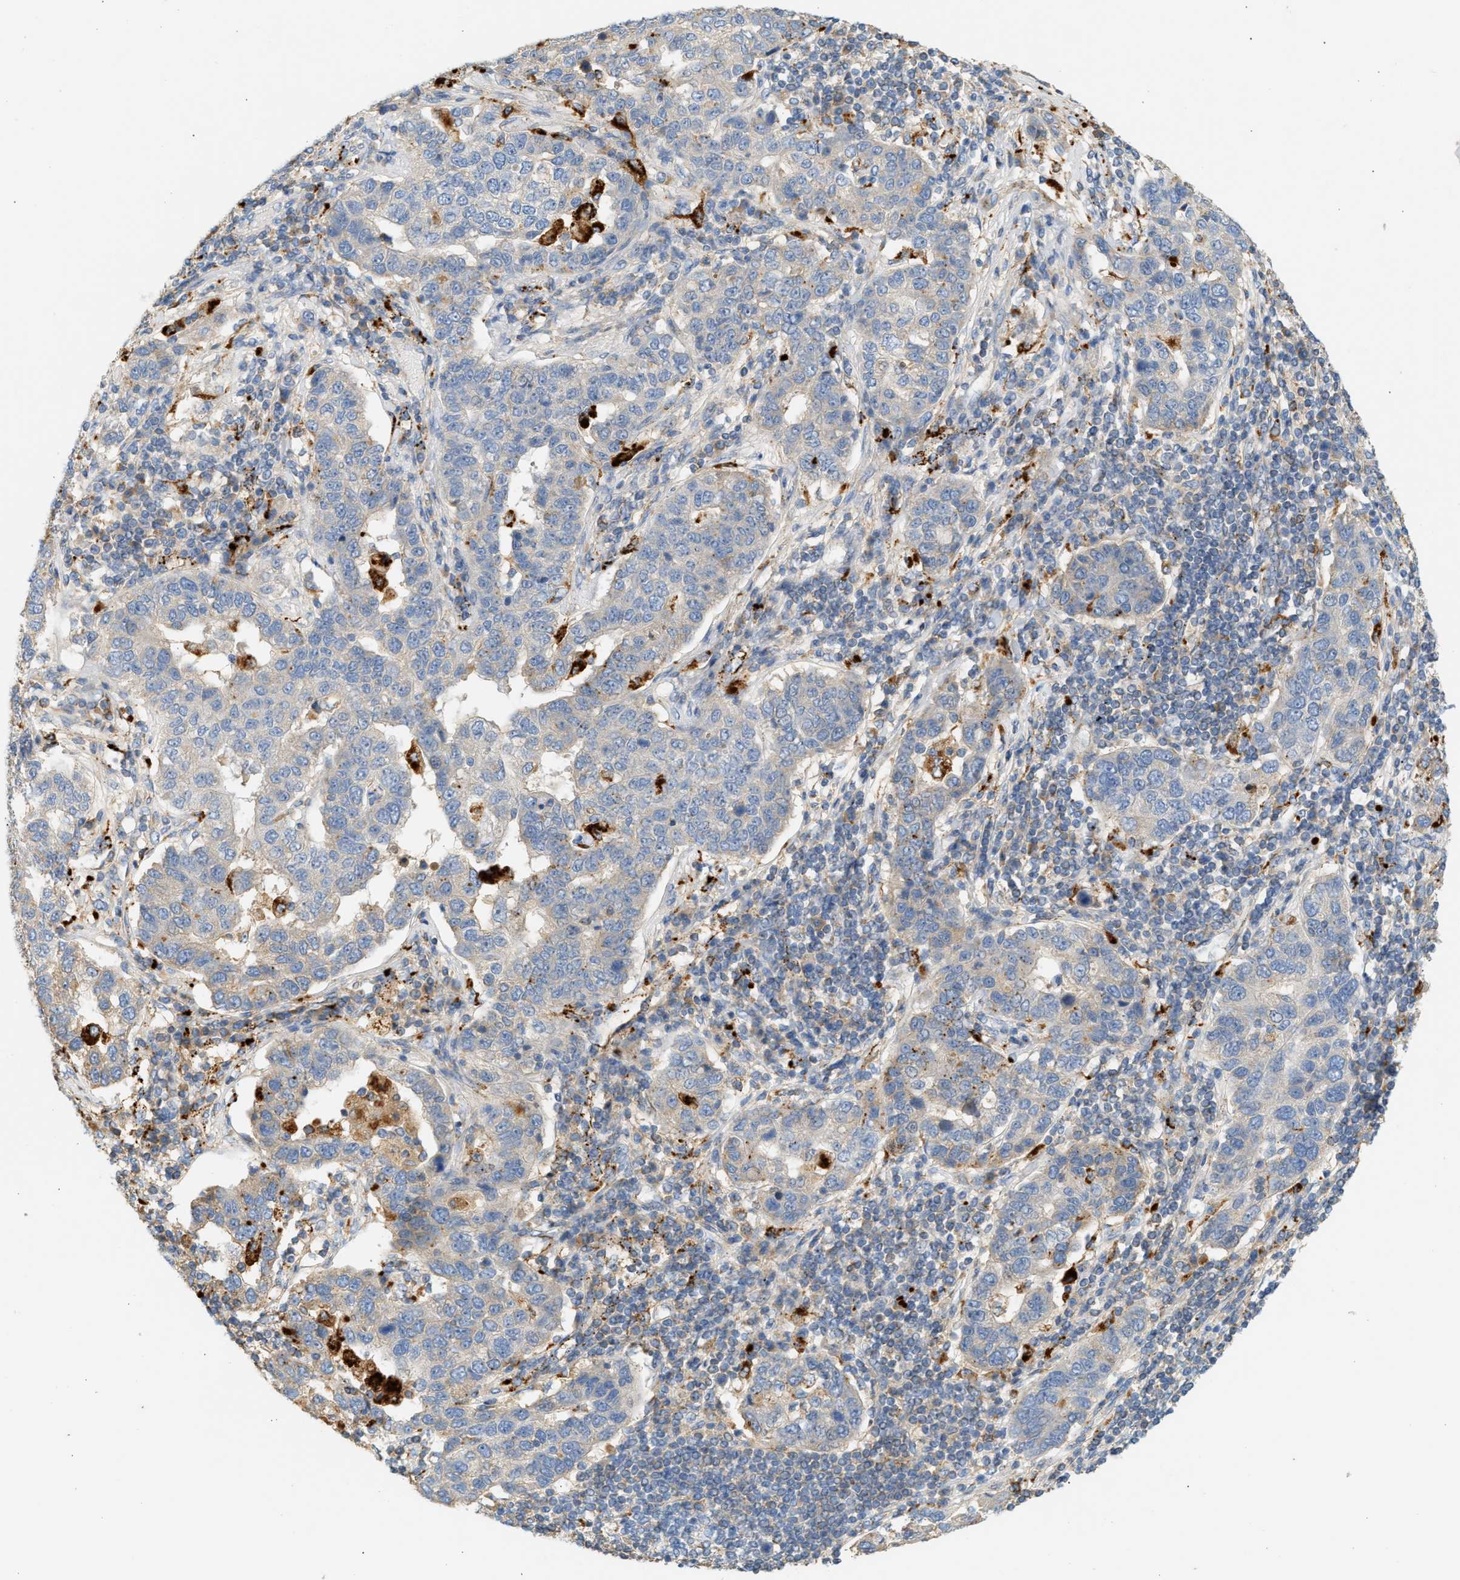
{"staining": {"intensity": "negative", "quantity": "none", "location": "none"}, "tissue": "pancreatic cancer", "cell_type": "Tumor cells", "image_type": "cancer", "snomed": [{"axis": "morphology", "description": "Adenocarcinoma, NOS"}, {"axis": "topography", "description": "Pancreas"}], "caption": "Human pancreatic adenocarcinoma stained for a protein using IHC displays no staining in tumor cells.", "gene": "ENTHD1", "patient": {"sex": "female", "age": 61}}